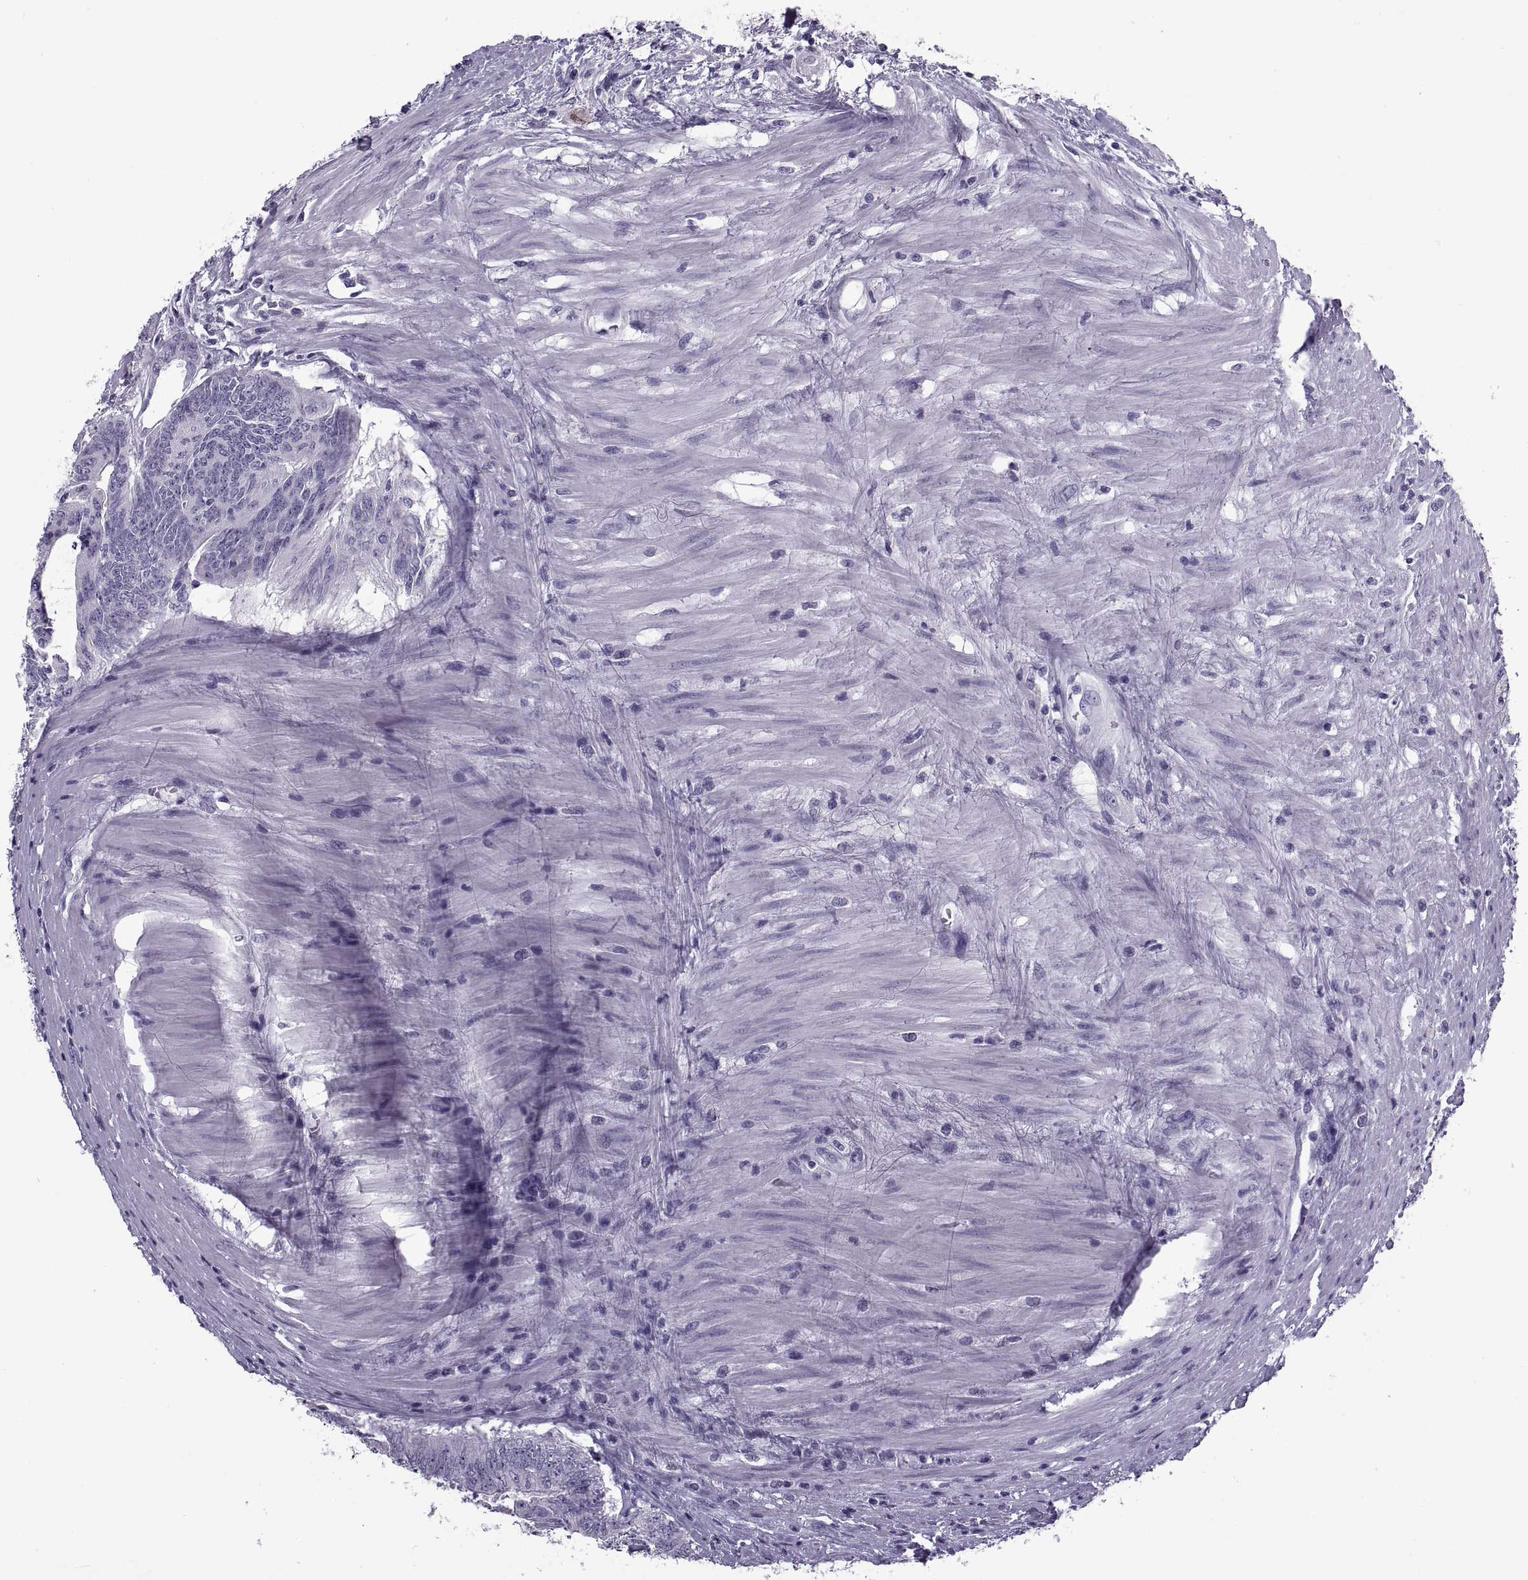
{"staining": {"intensity": "negative", "quantity": "none", "location": "none"}, "tissue": "colorectal cancer", "cell_type": "Tumor cells", "image_type": "cancer", "snomed": [{"axis": "morphology", "description": "Adenocarcinoma, NOS"}, {"axis": "topography", "description": "Rectum"}], "caption": "Tumor cells show no significant staining in adenocarcinoma (colorectal). Brightfield microscopy of IHC stained with DAB (3,3'-diaminobenzidine) (brown) and hematoxylin (blue), captured at high magnification.", "gene": "RLBP1", "patient": {"sex": "male", "age": 59}}